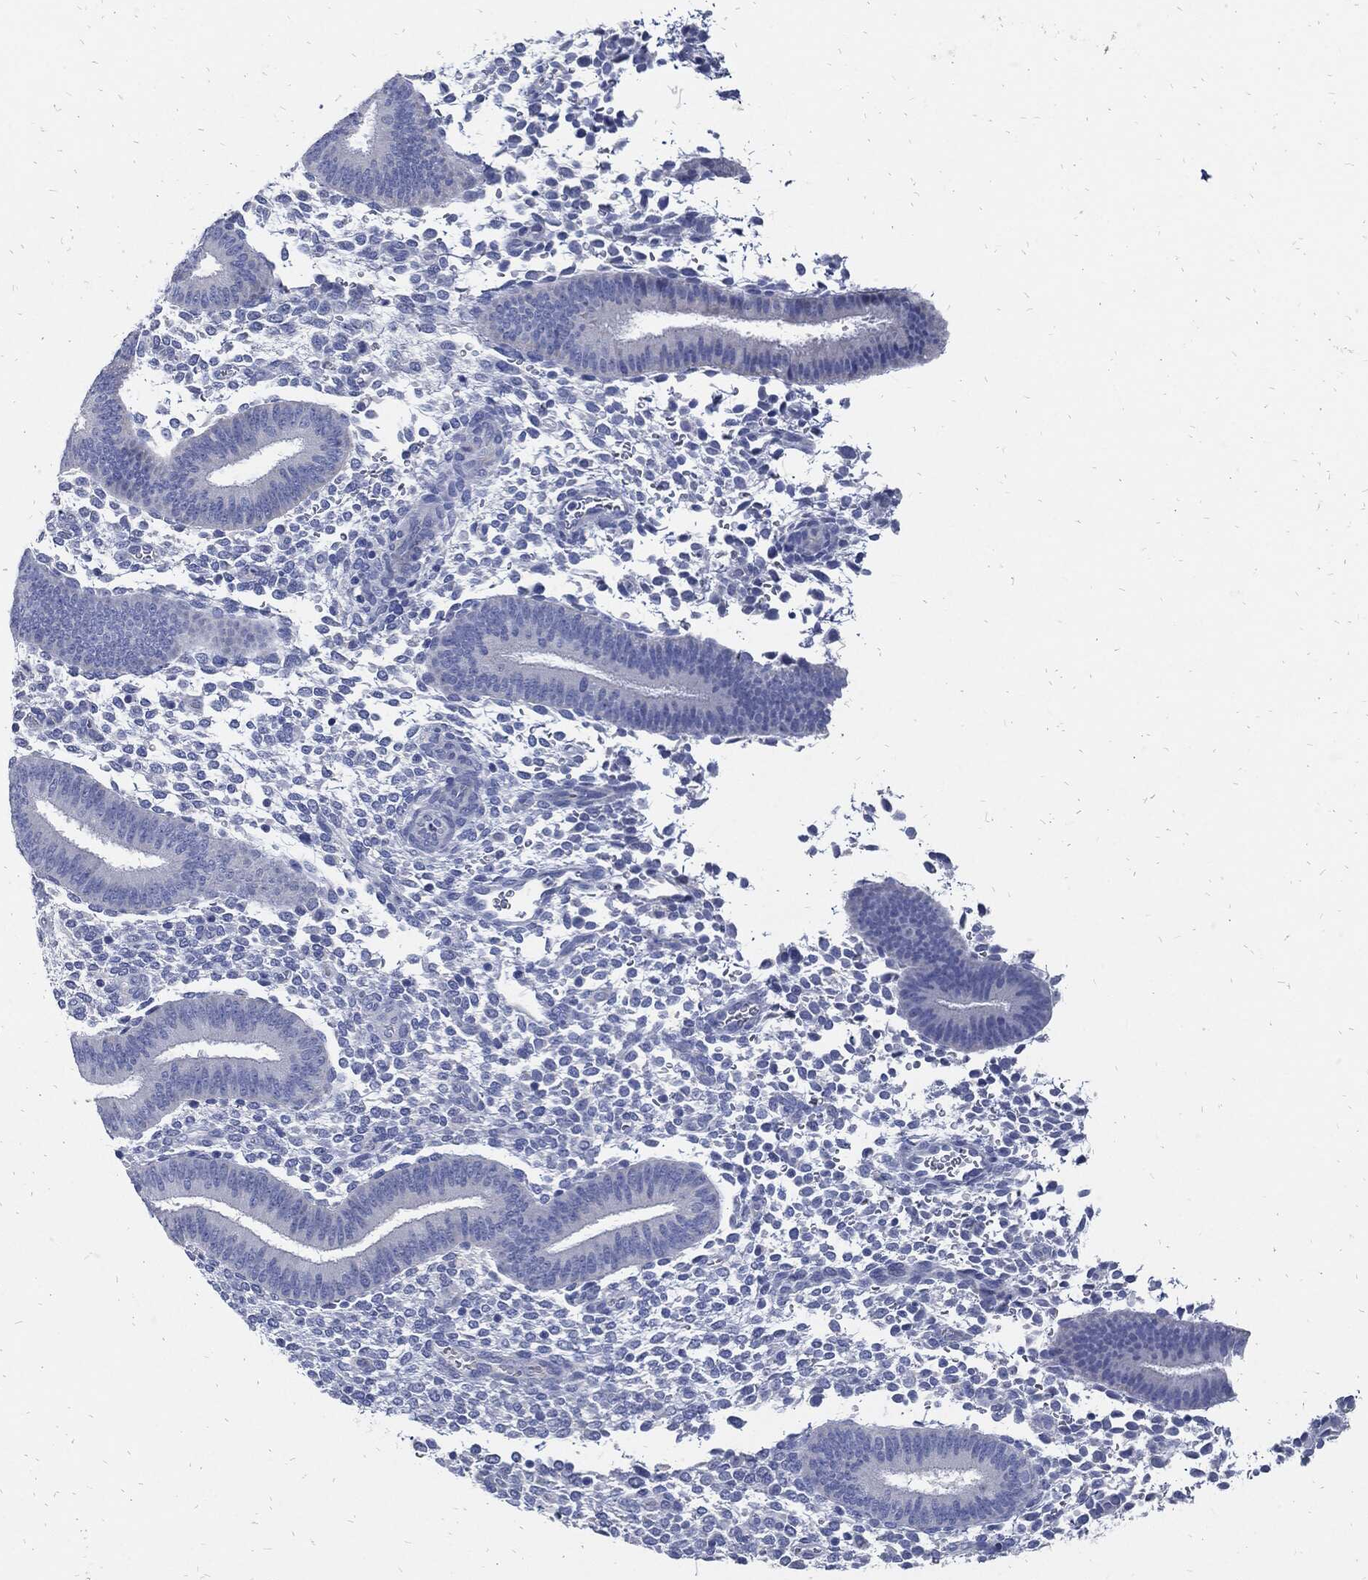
{"staining": {"intensity": "negative", "quantity": "none", "location": "none"}, "tissue": "endometrium", "cell_type": "Cells in endometrial stroma", "image_type": "normal", "snomed": [{"axis": "morphology", "description": "Normal tissue, NOS"}, {"axis": "topography", "description": "Endometrium"}], "caption": "Normal endometrium was stained to show a protein in brown. There is no significant staining in cells in endometrial stroma.", "gene": "FABP4", "patient": {"sex": "female", "age": 39}}